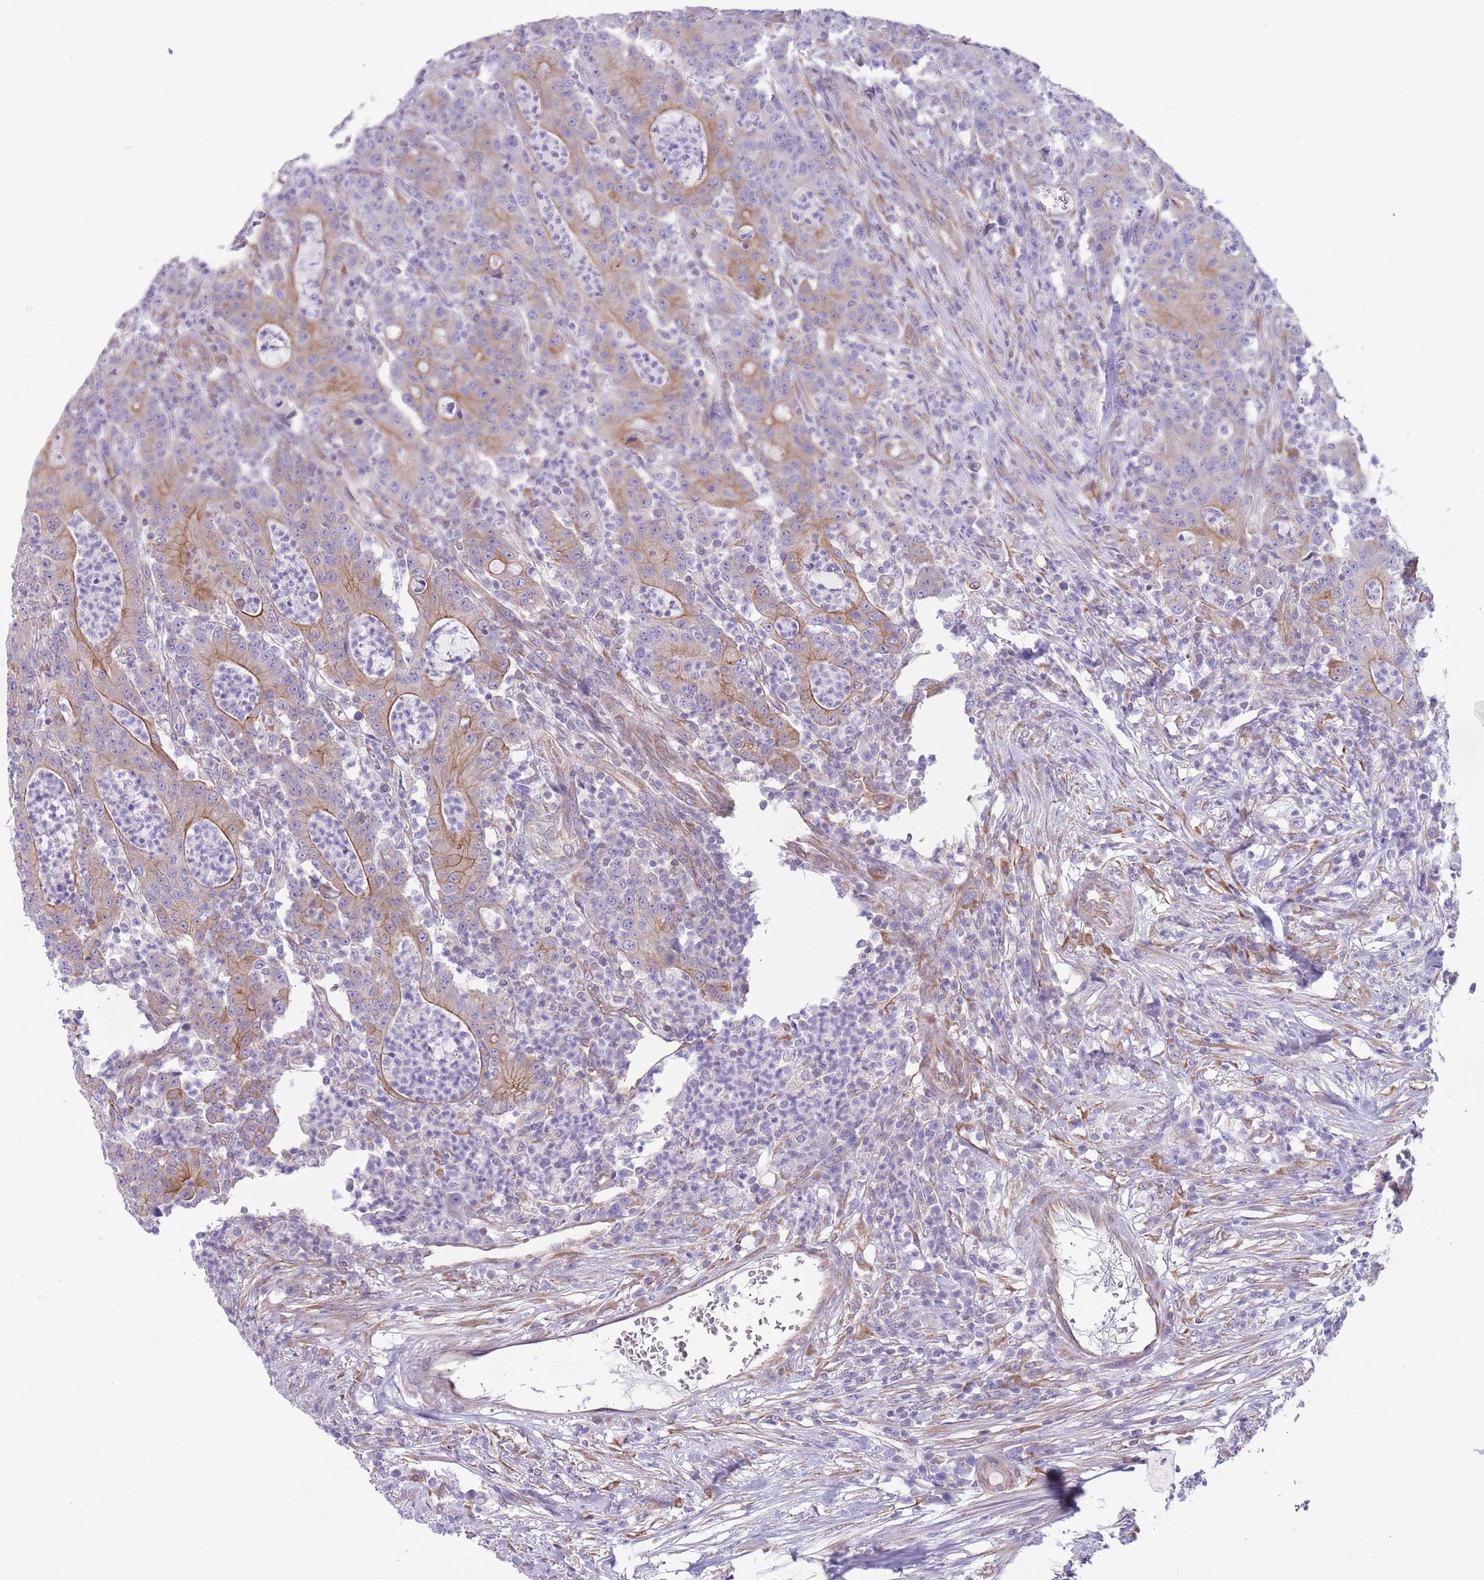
{"staining": {"intensity": "moderate", "quantity": "<25%", "location": "cytoplasmic/membranous"}, "tissue": "colorectal cancer", "cell_type": "Tumor cells", "image_type": "cancer", "snomed": [{"axis": "morphology", "description": "Adenocarcinoma, NOS"}, {"axis": "topography", "description": "Colon"}], "caption": "Immunohistochemical staining of human adenocarcinoma (colorectal) demonstrates low levels of moderate cytoplasmic/membranous protein expression in approximately <25% of tumor cells.", "gene": "RBP3", "patient": {"sex": "male", "age": 83}}